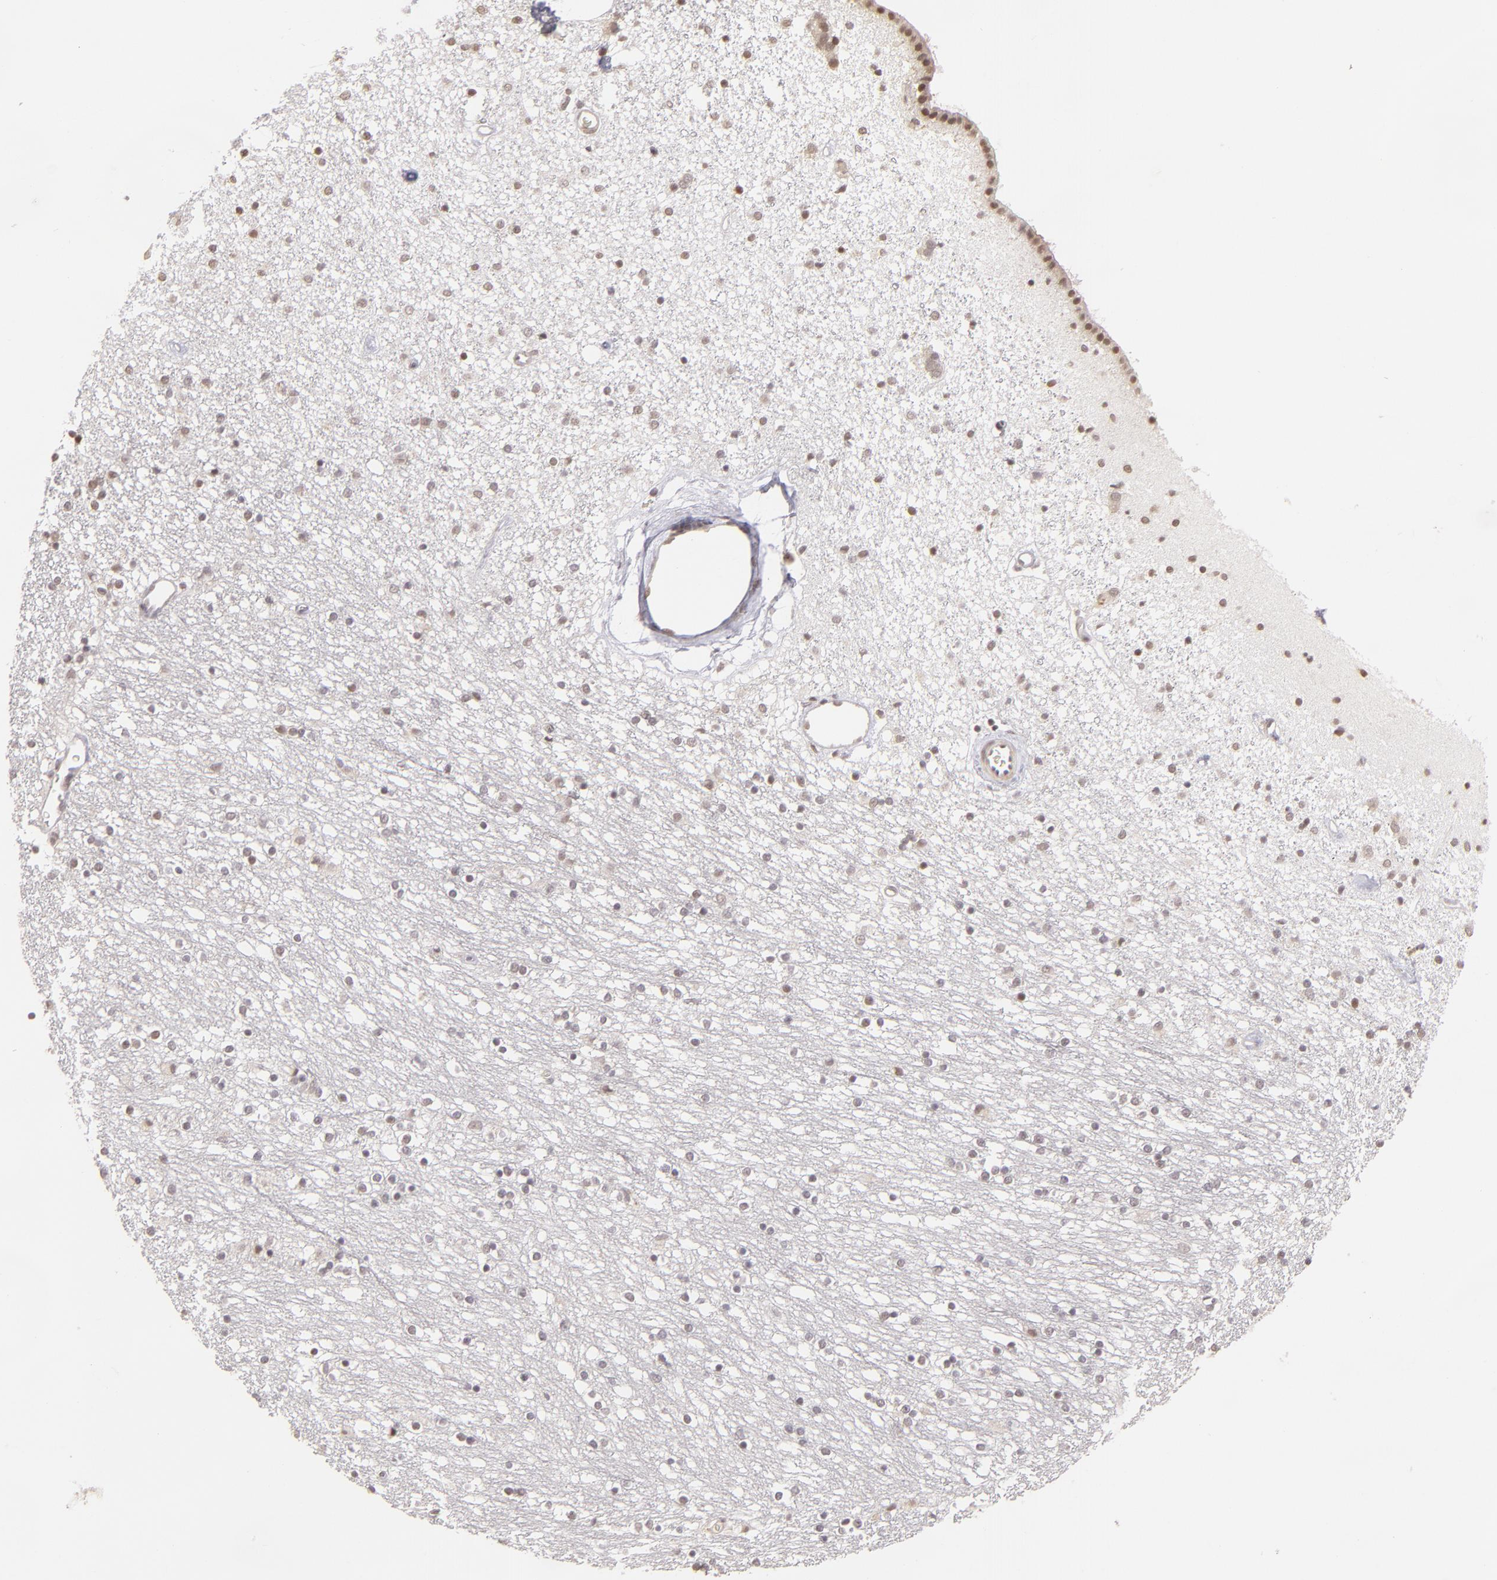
{"staining": {"intensity": "weak", "quantity": "25%-75%", "location": "nuclear"}, "tissue": "caudate", "cell_type": "Glial cells", "image_type": "normal", "snomed": [{"axis": "morphology", "description": "Normal tissue, NOS"}, {"axis": "topography", "description": "Lateral ventricle wall"}], "caption": "Caudate was stained to show a protein in brown. There is low levels of weak nuclear positivity in about 25%-75% of glial cells. Using DAB (3,3'-diaminobenzidine) (brown) and hematoxylin (blue) stains, captured at high magnification using brightfield microscopy.", "gene": "RARB", "patient": {"sex": "female", "age": 54}}